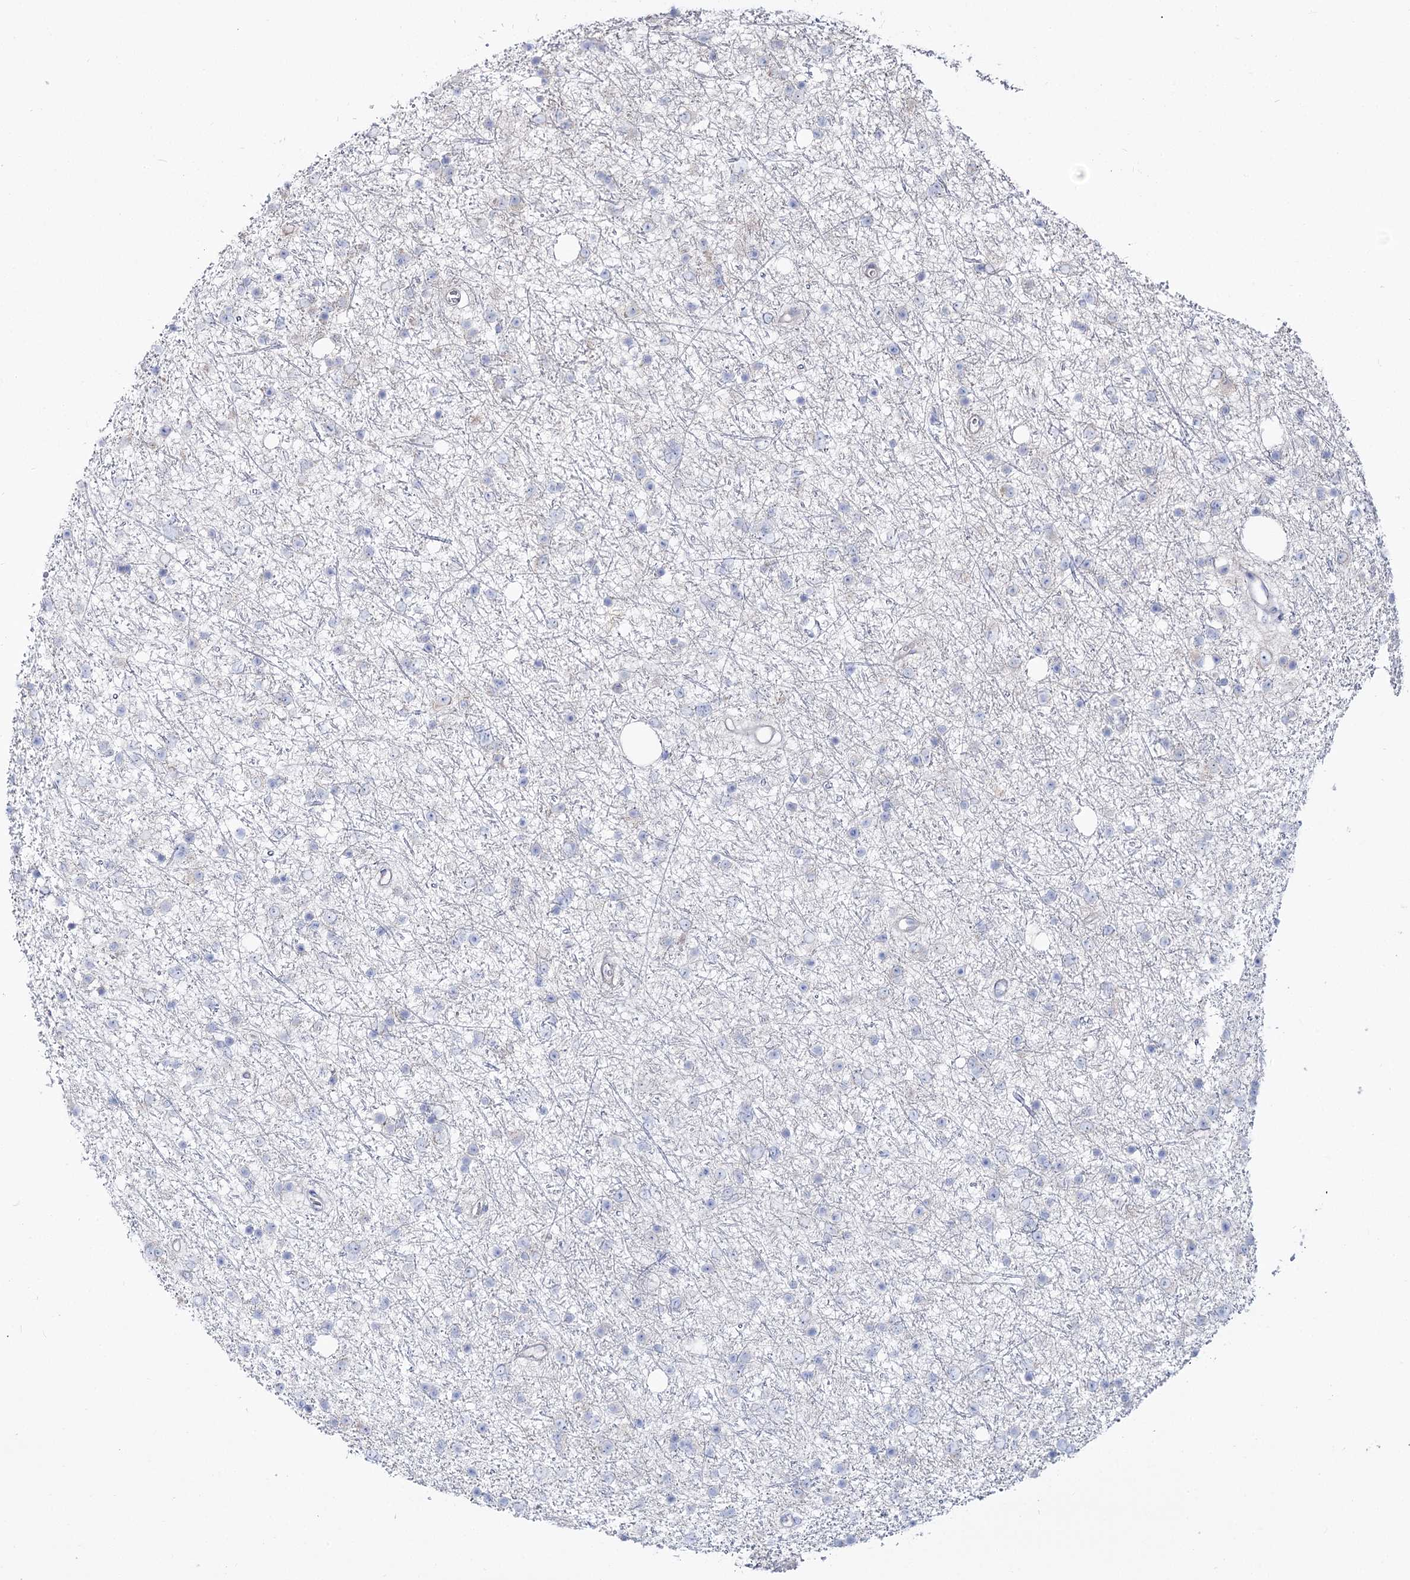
{"staining": {"intensity": "negative", "quantity": "none", "location": "none"}, "tissue": "glioma", "cell_type": "Tumor cells", "image_type": "cancer", "snomed": [{"axis": "morphology", "description": "Glioma, malignant, Low grade"}, {"axis": "topography", "description": "Cerebral cortex"}], "caption": "IHC micrograph of neoplastic tissue: glioma stained with DAB (3,3'-diaminobenzidine) displays no significant protein staining in tumor cells. (DAB (3,3'-diaminobenzidine) IHC, high magnification).", "gene": "SUOX", "patient": {"sex": "female", "age": 39}}